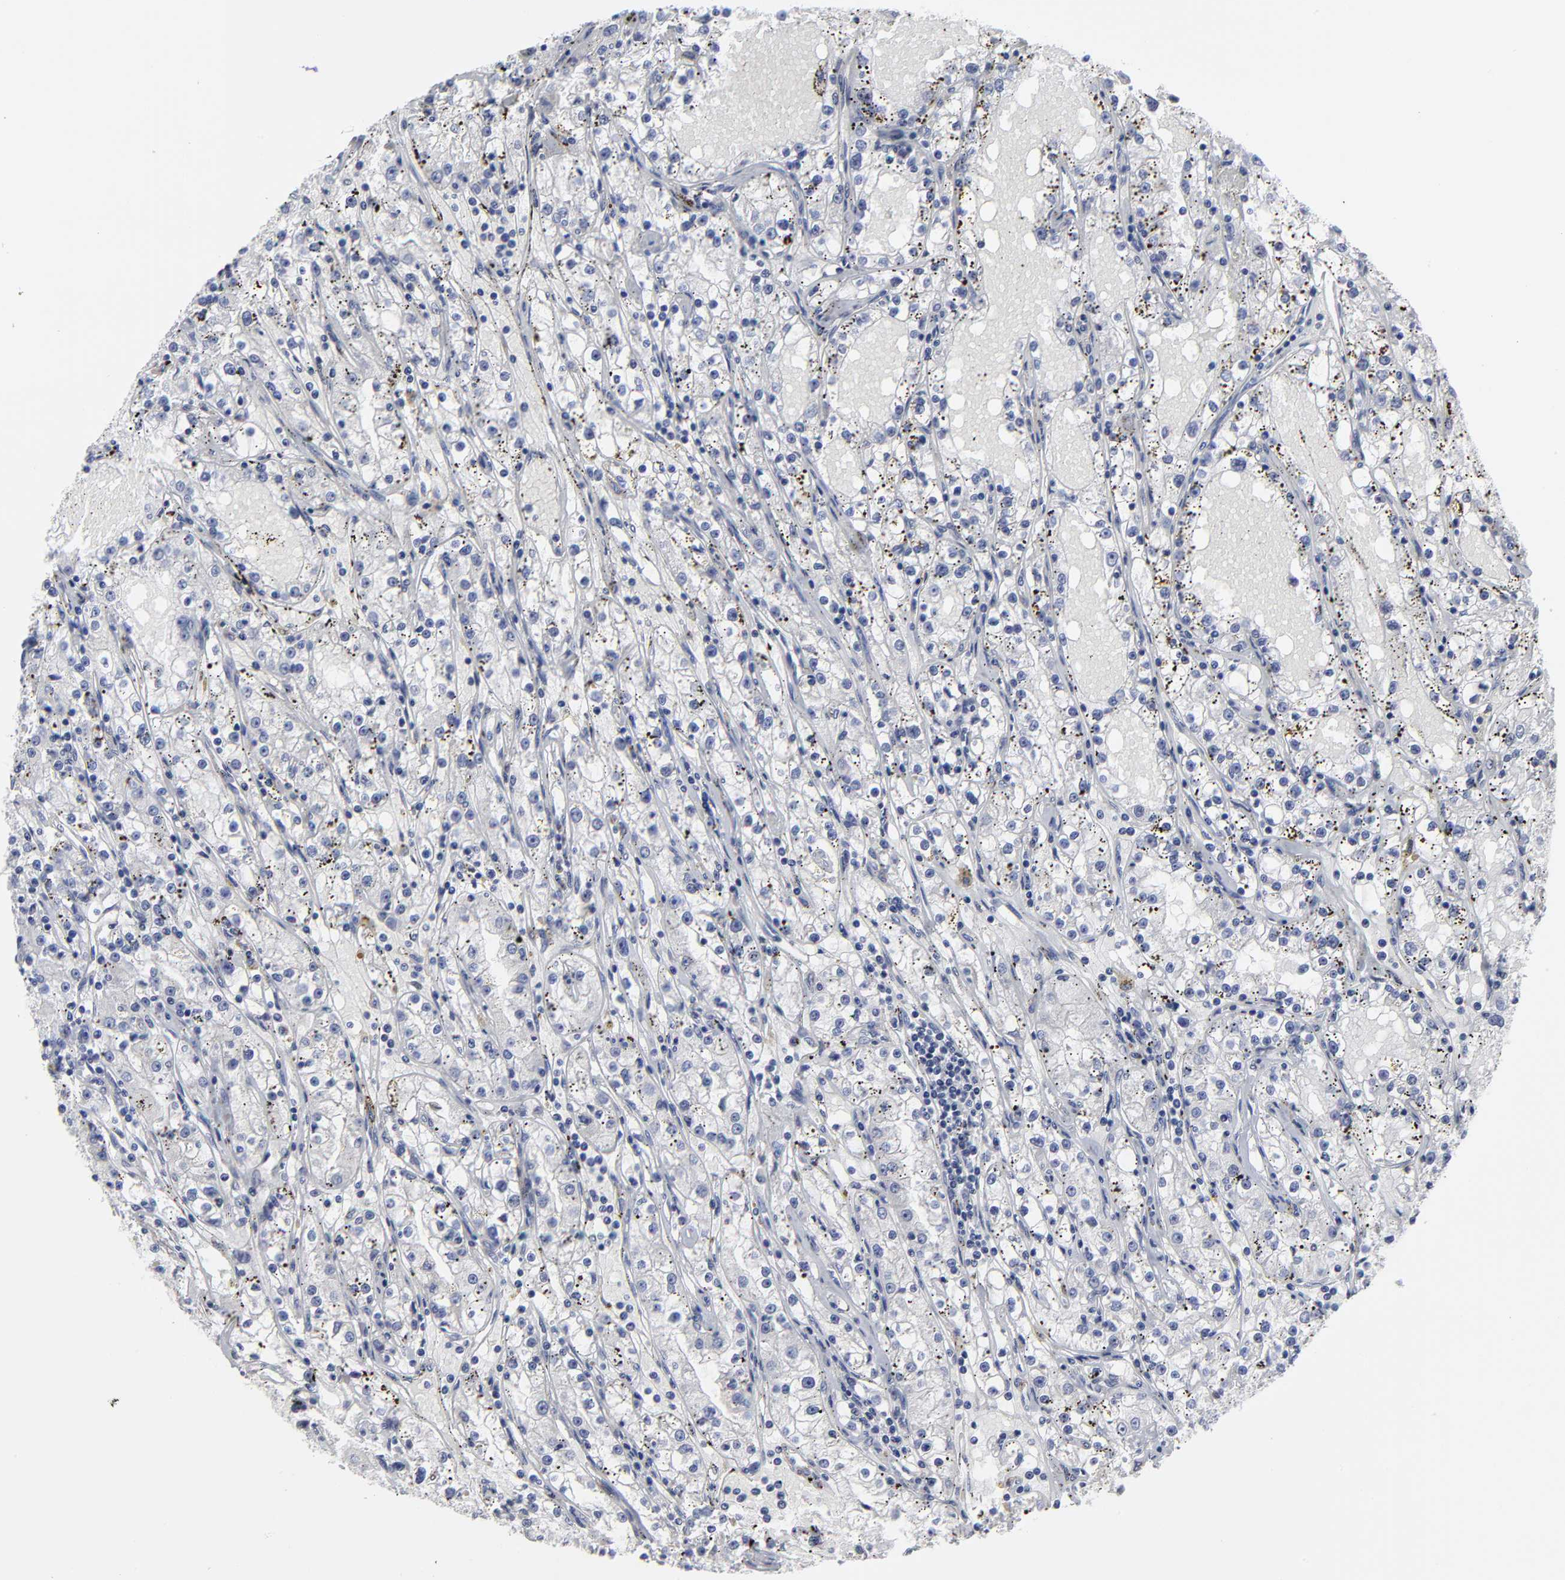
{"staining": {"intensity": "negative", "quantity": "none", "location": "none"}, "tissue": "renal cancer", "cell_type": "Tumor cells", "image_type": "cancer", "snomed": [{"axis": "morphology", "description": "Adenocarcinoma, NOS"}, {"axis": "topography", "description": "Kidney"}], "caption": "Immunohistochemistry (IHC) micrograph of neoplastic tissue: human renal adenocarcinoma stained with DAB displays no significant protein expression in tumor cells.", "gene": "MAGEA10", "patient": {"sex": "male", "age": 56}}